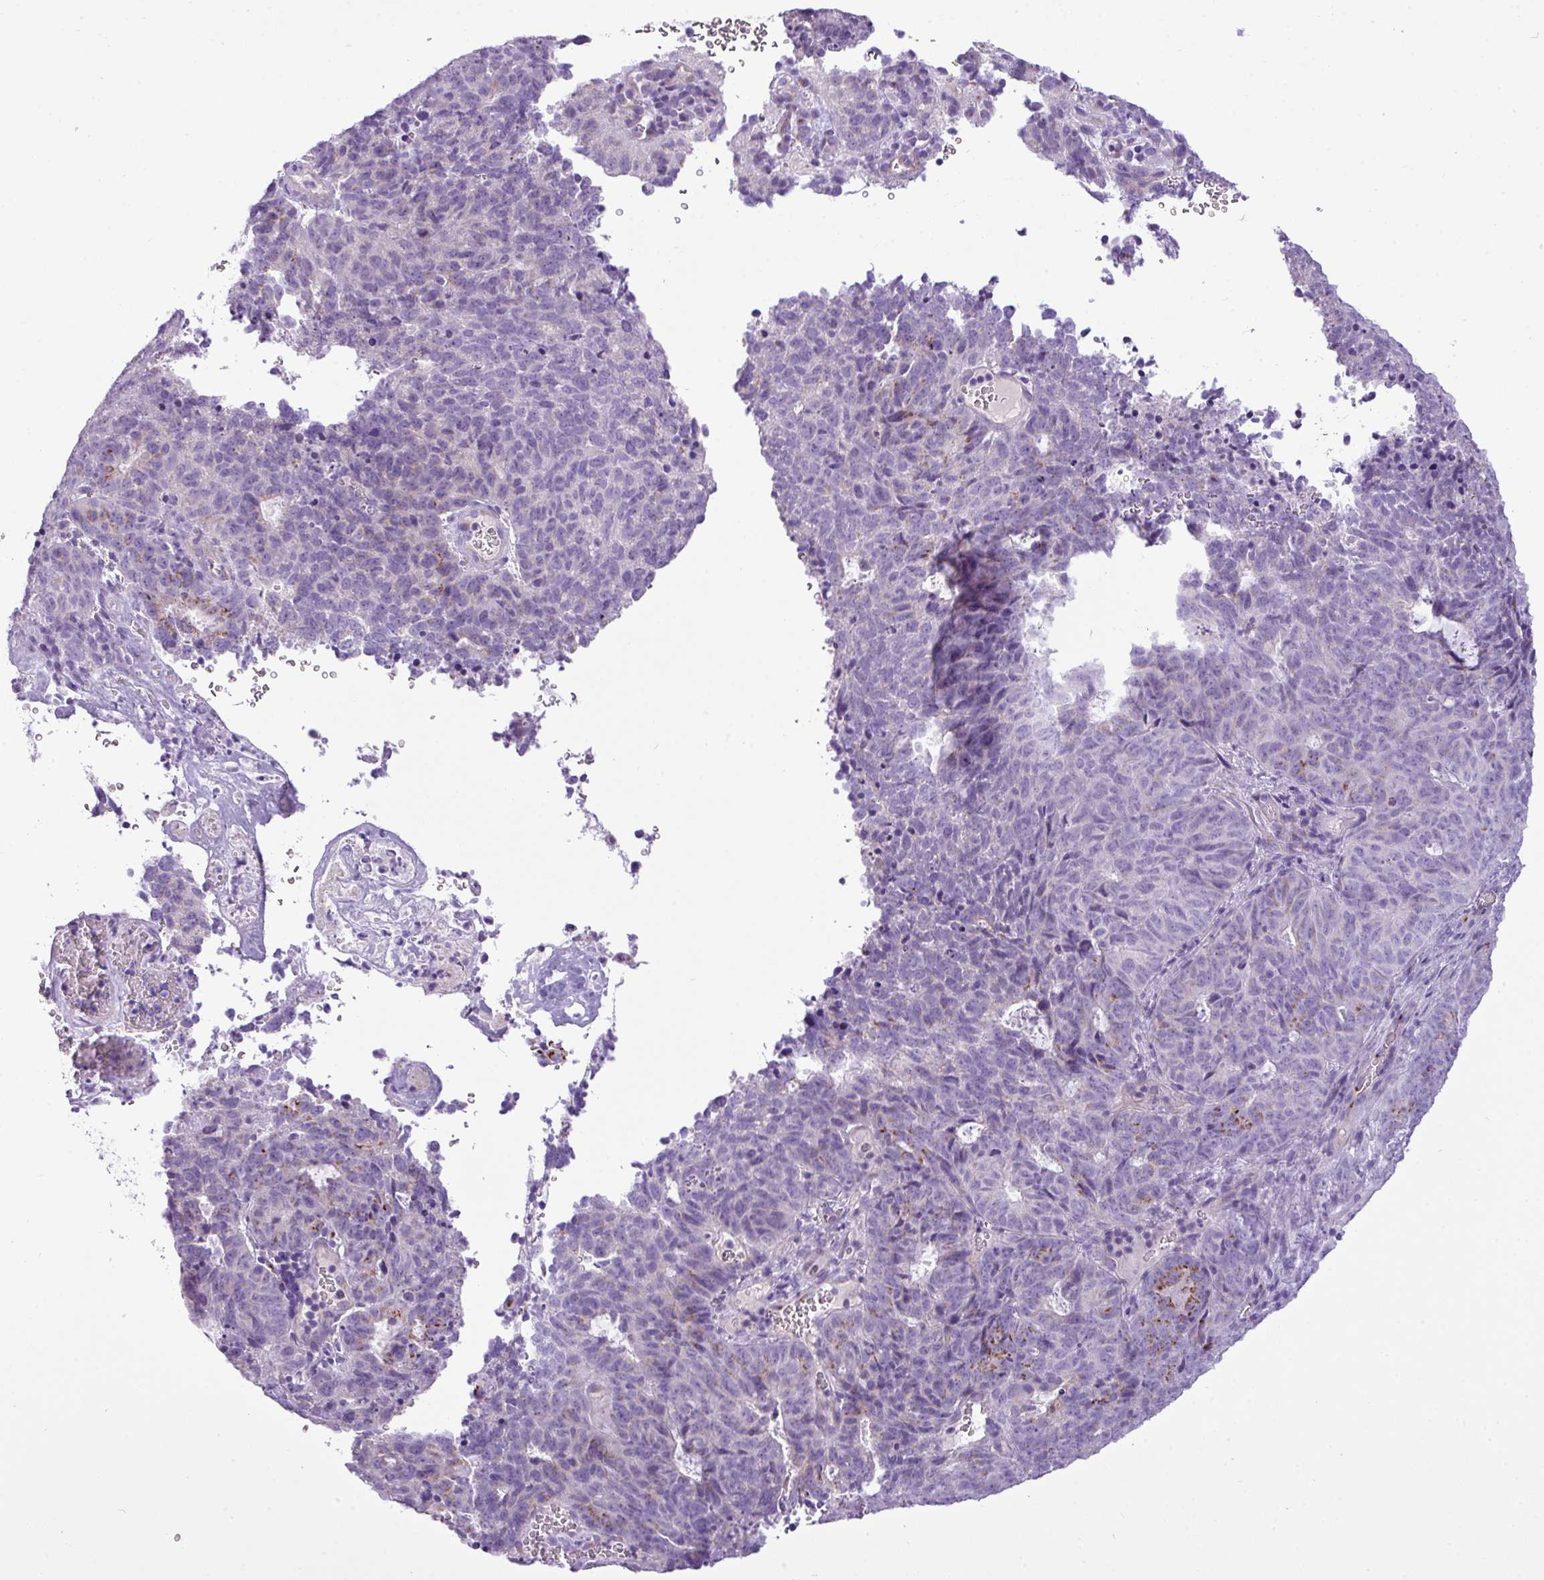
{"staining": {"intensity": "negative", "quantity": "none", "location": "none"}, "tissue": "cervical cancer", "cell_type": "Tumor cells", "image_type": "cancer", "snomed": [{"axis": "morphology", "description": "Adenocarcinoma, NOS"}, {"axis": "topography", "description": "Cervix"}], "caption": "Protein analysis of cervical adenocarcinoma demonstrates no significant expression in tumor cells. The staining is performed using DAB brown chromogen with nuclei counter-stained in using hematoxylin.", "gene": "FAM43A", "patient": {"sex": "female", "age": 38}}